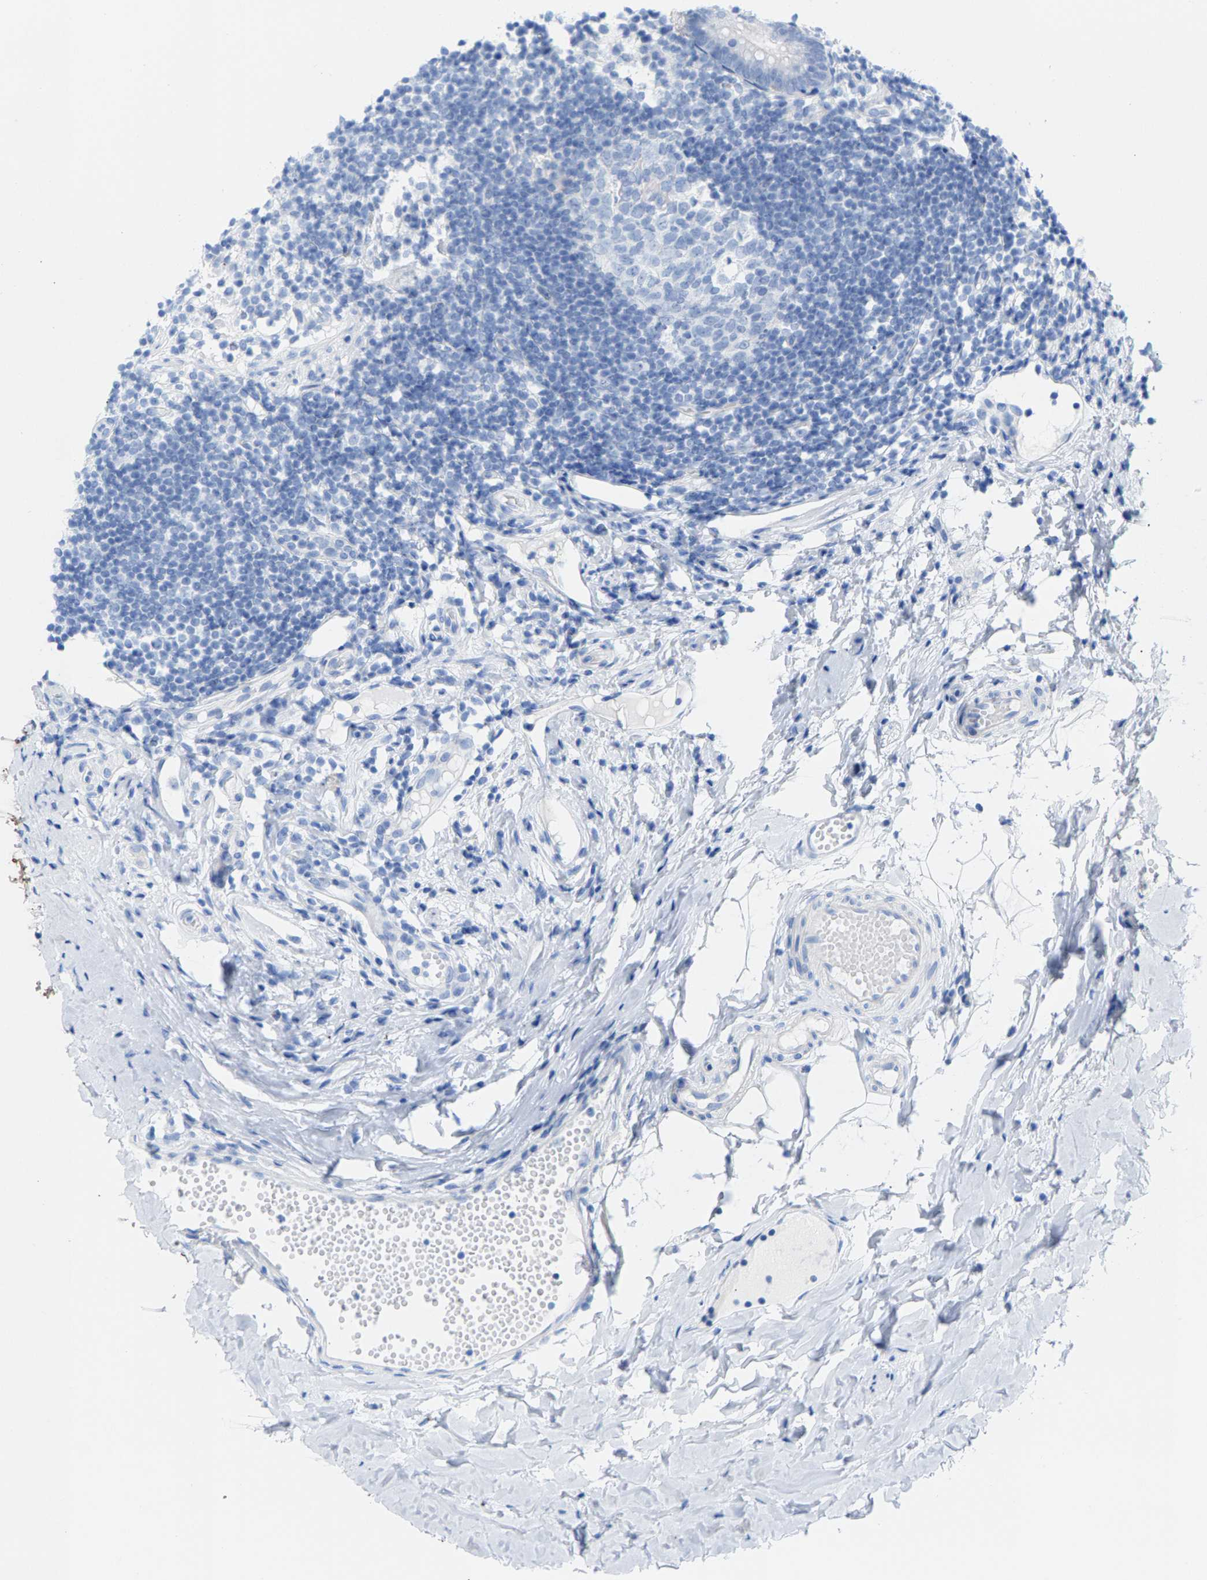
{"staining": {"intensity": "negative", "quantity": "none", "location": "none"}, "tissue": "appendix", "cell_type": "Glandular cells", "image_type": "normal", "snomed": [{"axis": "morphology", "description": "Normal tissue, NOS"}, {"axis": "topography", "description": "Appendix"}], "caption": "Immunohistochemistry (IHC) photomicrograph of normal appendix stained for a protein (brown), which shows no staining in glandular cells. The staining is performed using DAB brown chromogen with nuclei counter-stained in using hematoxylin.", "gene": "CPA1", "patient": {"sex": "female", "age": 20}}